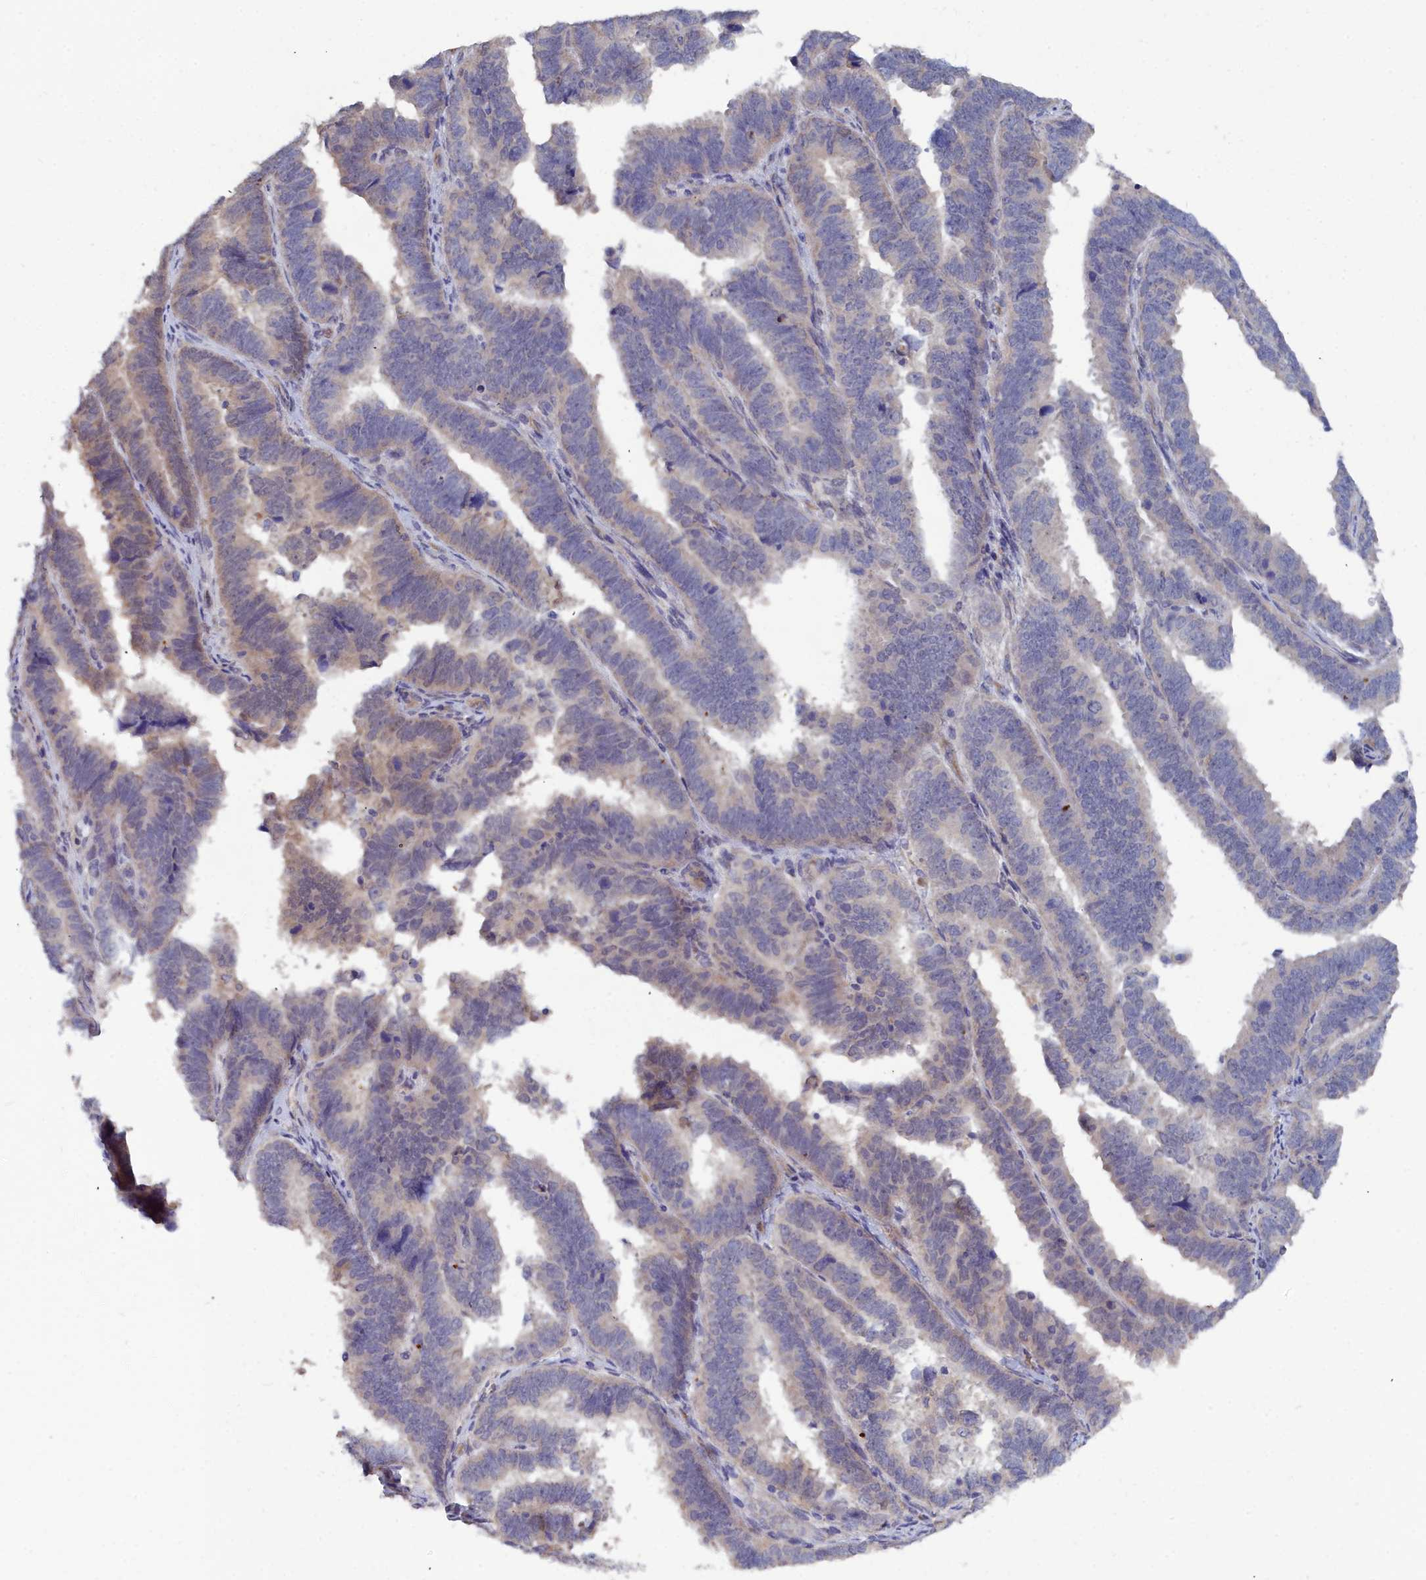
{"staining": {"intensity": "weak", "quantity": "<25%", "location": "cytoplasmic/membranous"}, "tissue": "endometrial cancer", "cell_type": "Tumor cells", "image_type": "cancer", "snomed": [{"axis": "morphology", "description": "Adenocarcinoma, NOS"}, {"axis": "topography", "description": "Endometrium"}], "caption": "Immunohistochemical staining of adenocarcinoma (endometrial) reveals no significant expression in tumor cells.", "gene": "RDX", "patient": {"sex": "female", "age": 75}}